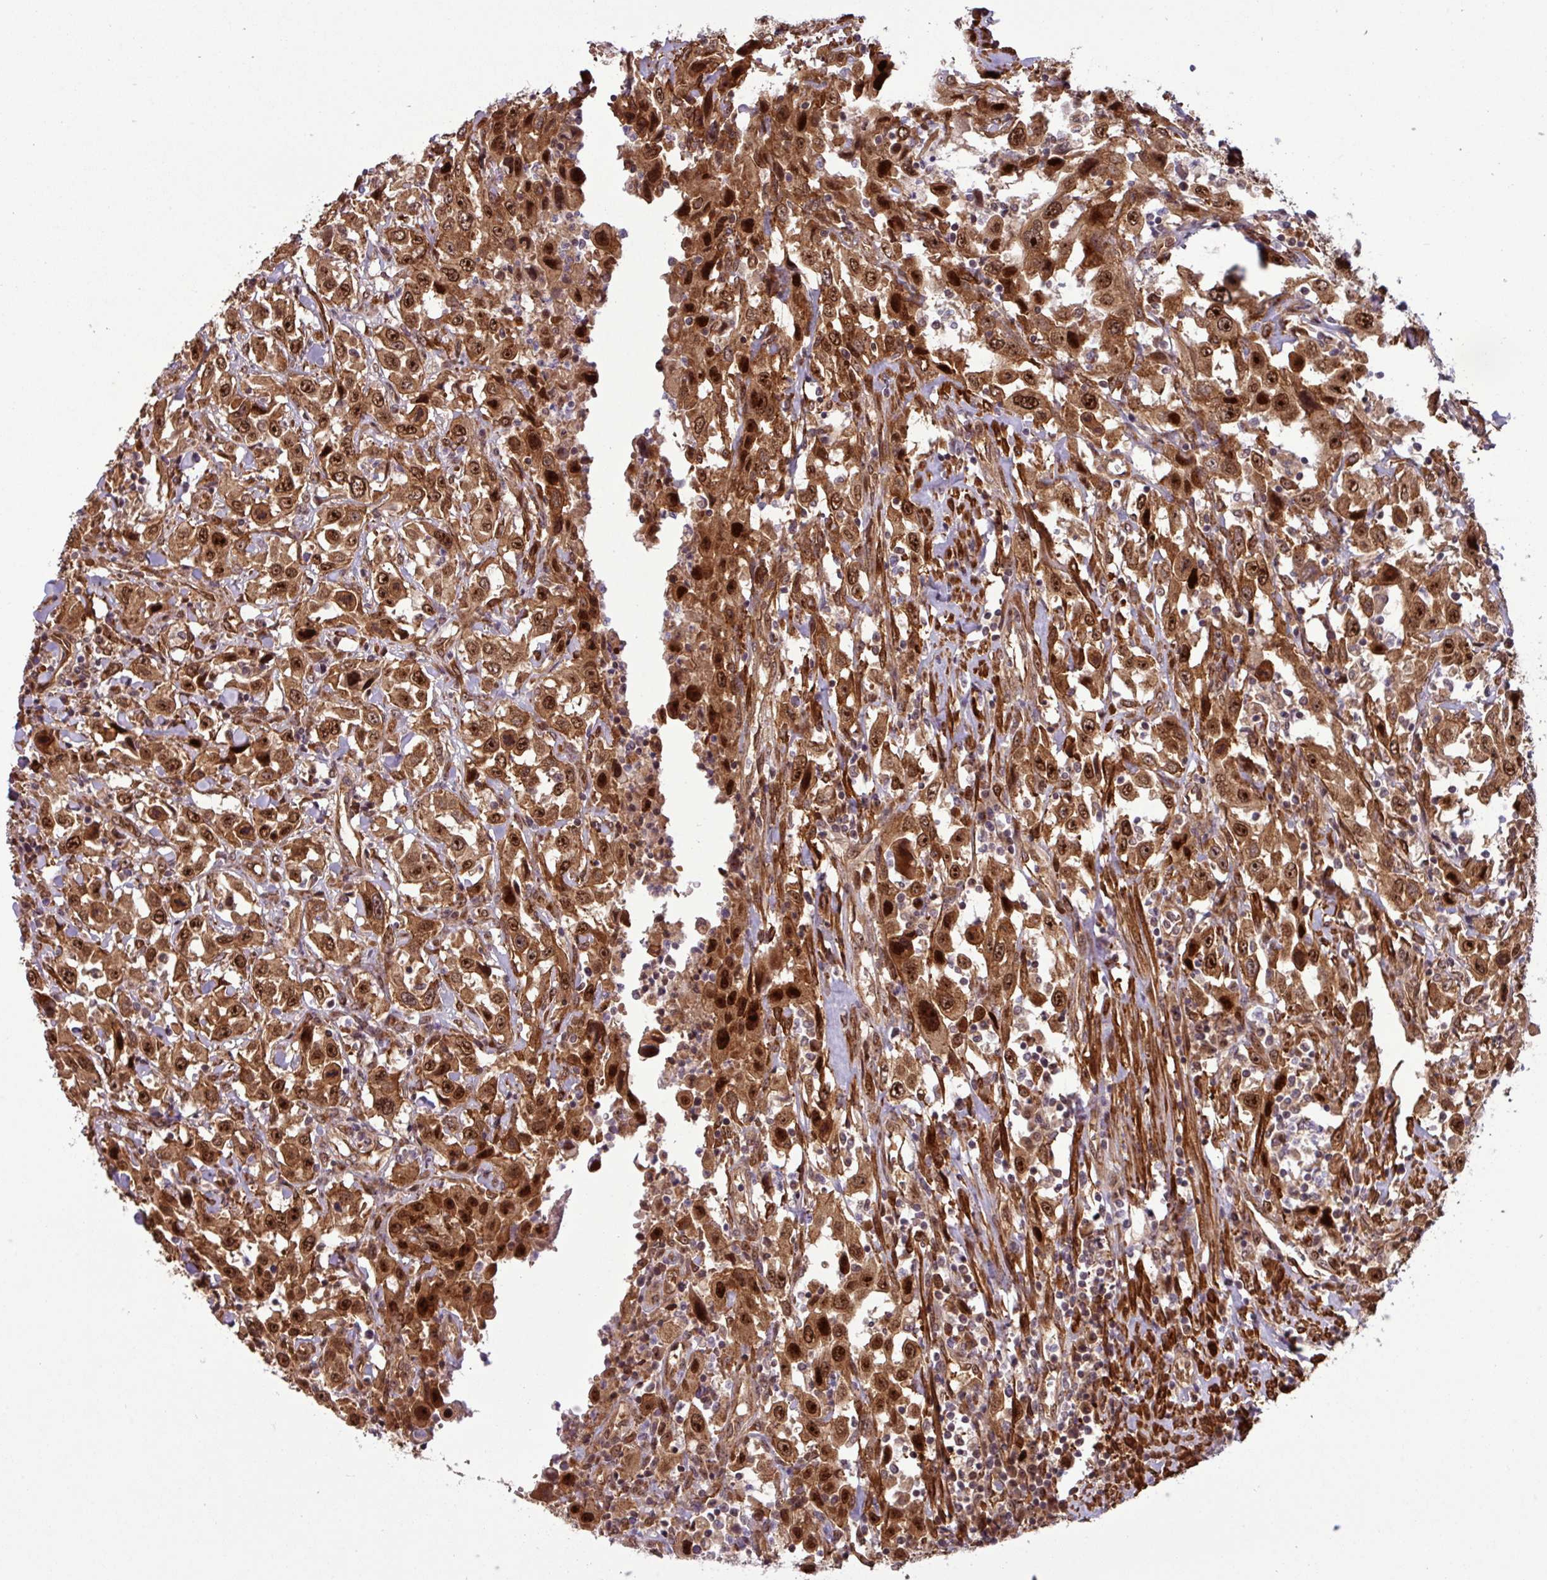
{"staining": {"intensity": "strong", "quantity": ">75%", "location": "cytoplasmic/membranous,nuclear"}, "tissue": "urothelial cancer", "cell_type": "Tumor cells", "image_type": "cancer", "snomed": [{"axis": "morphology", "description": "Urothelial carcinoma, High grade"}, {"axis": "topography", "description": "Urinary bladder"}], "caption": "IHC (DAB) staining of urothelial cancer shows strong cytoplasmic/membranous and nuclear protein staining in about >75% of tumor cells.", "gene": "C7orf50", "patient": {"sex": "male", "age": 61}}